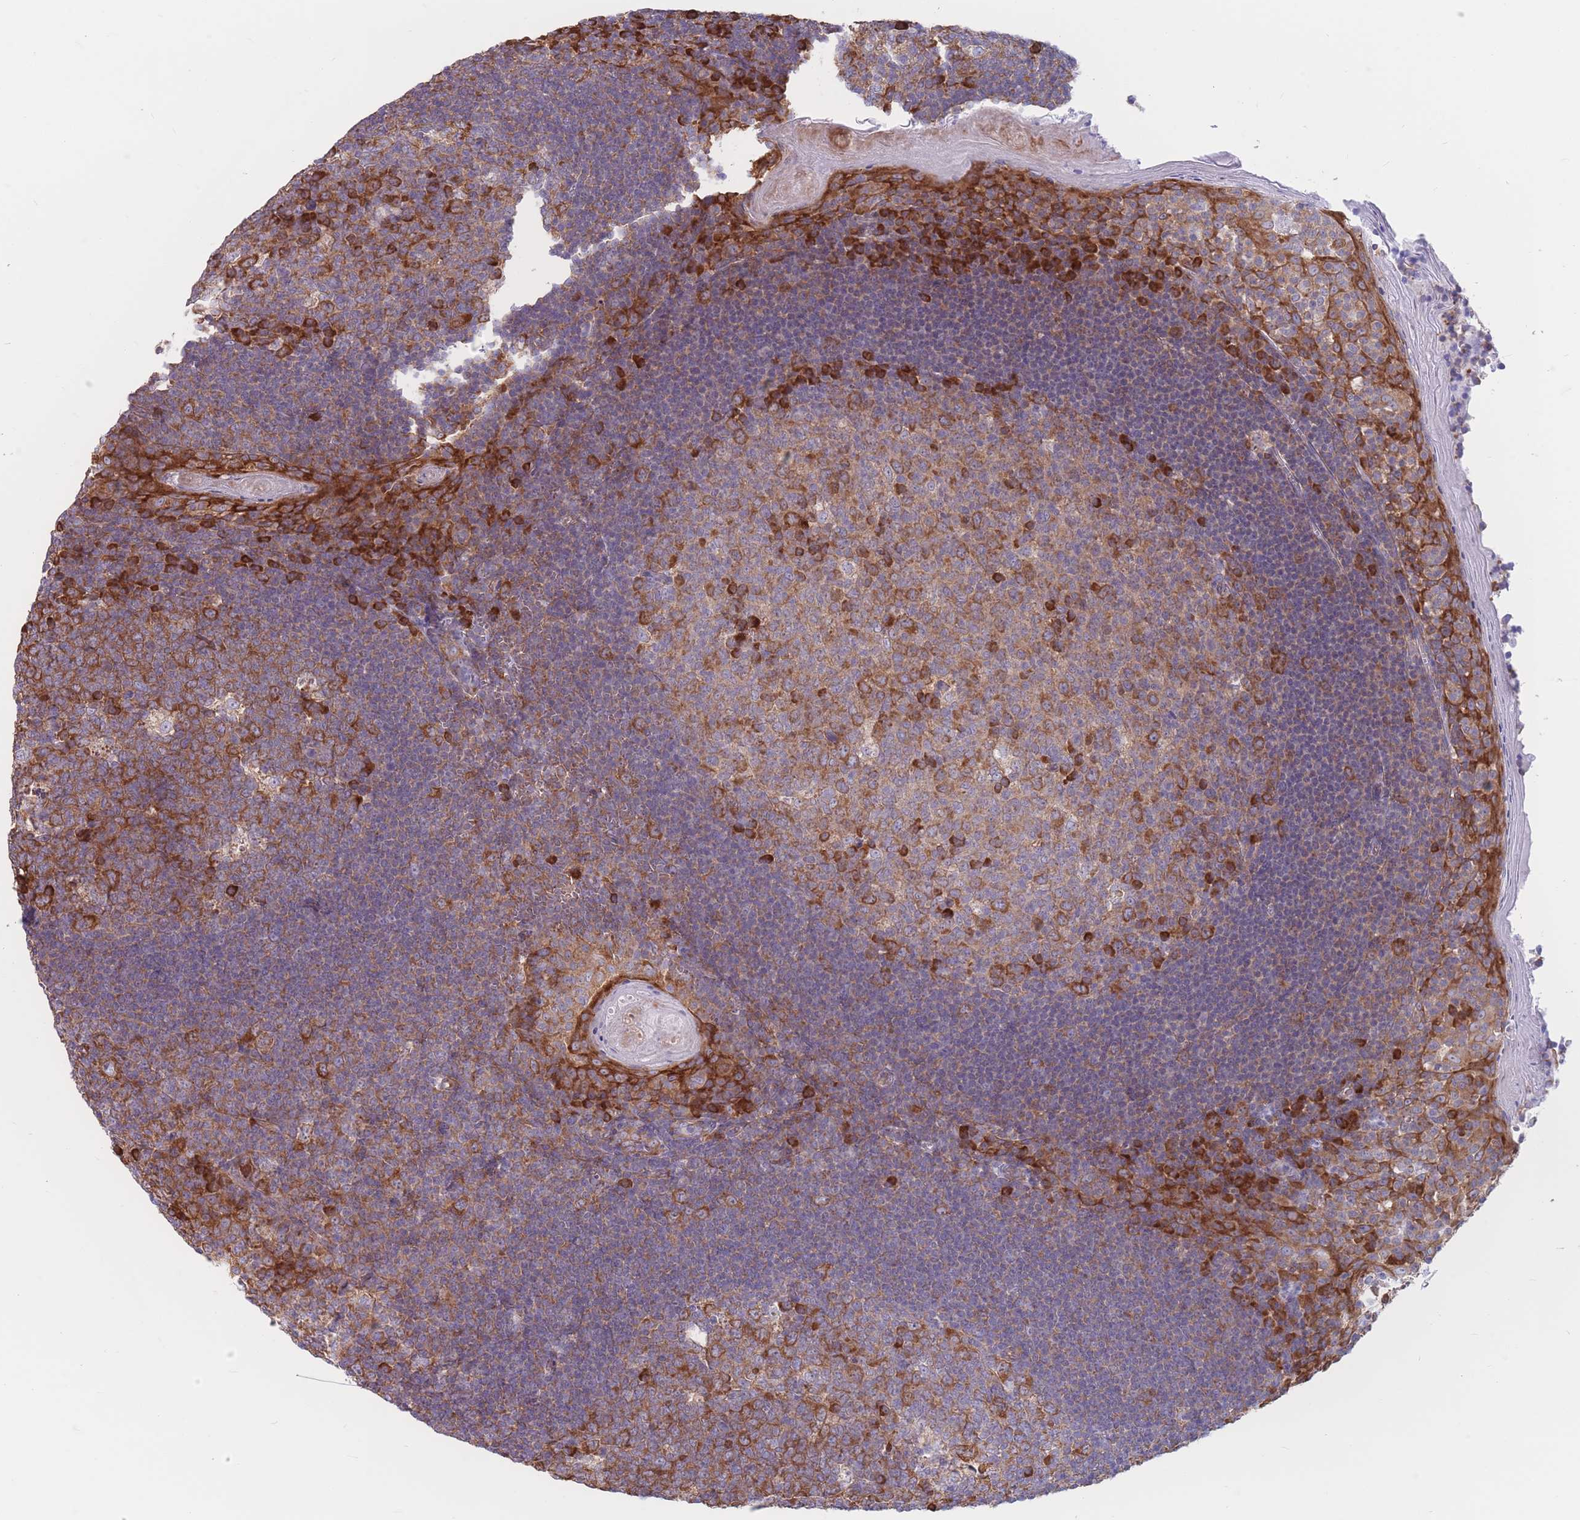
{"staining": {"intensity": "strong", "quantity": "25%-75%", "location": "cytoplasmic/membranous"}, "tissue": "tonsil", "cell_type": "Germinal center cells", "image_type": "normal", "snomed": [{"axis": "morphology", "description": "Normal tissue, NOS"}, {"axis": "topography", "description": "Tonsil"}], "caption": "A brown stain highlights strong cytoplasmic/membranous positivity of a protein in germinal center cells of benign human tonsil.", "gene": "RPL8", "patient": {"sex": "male", "age": 27}}